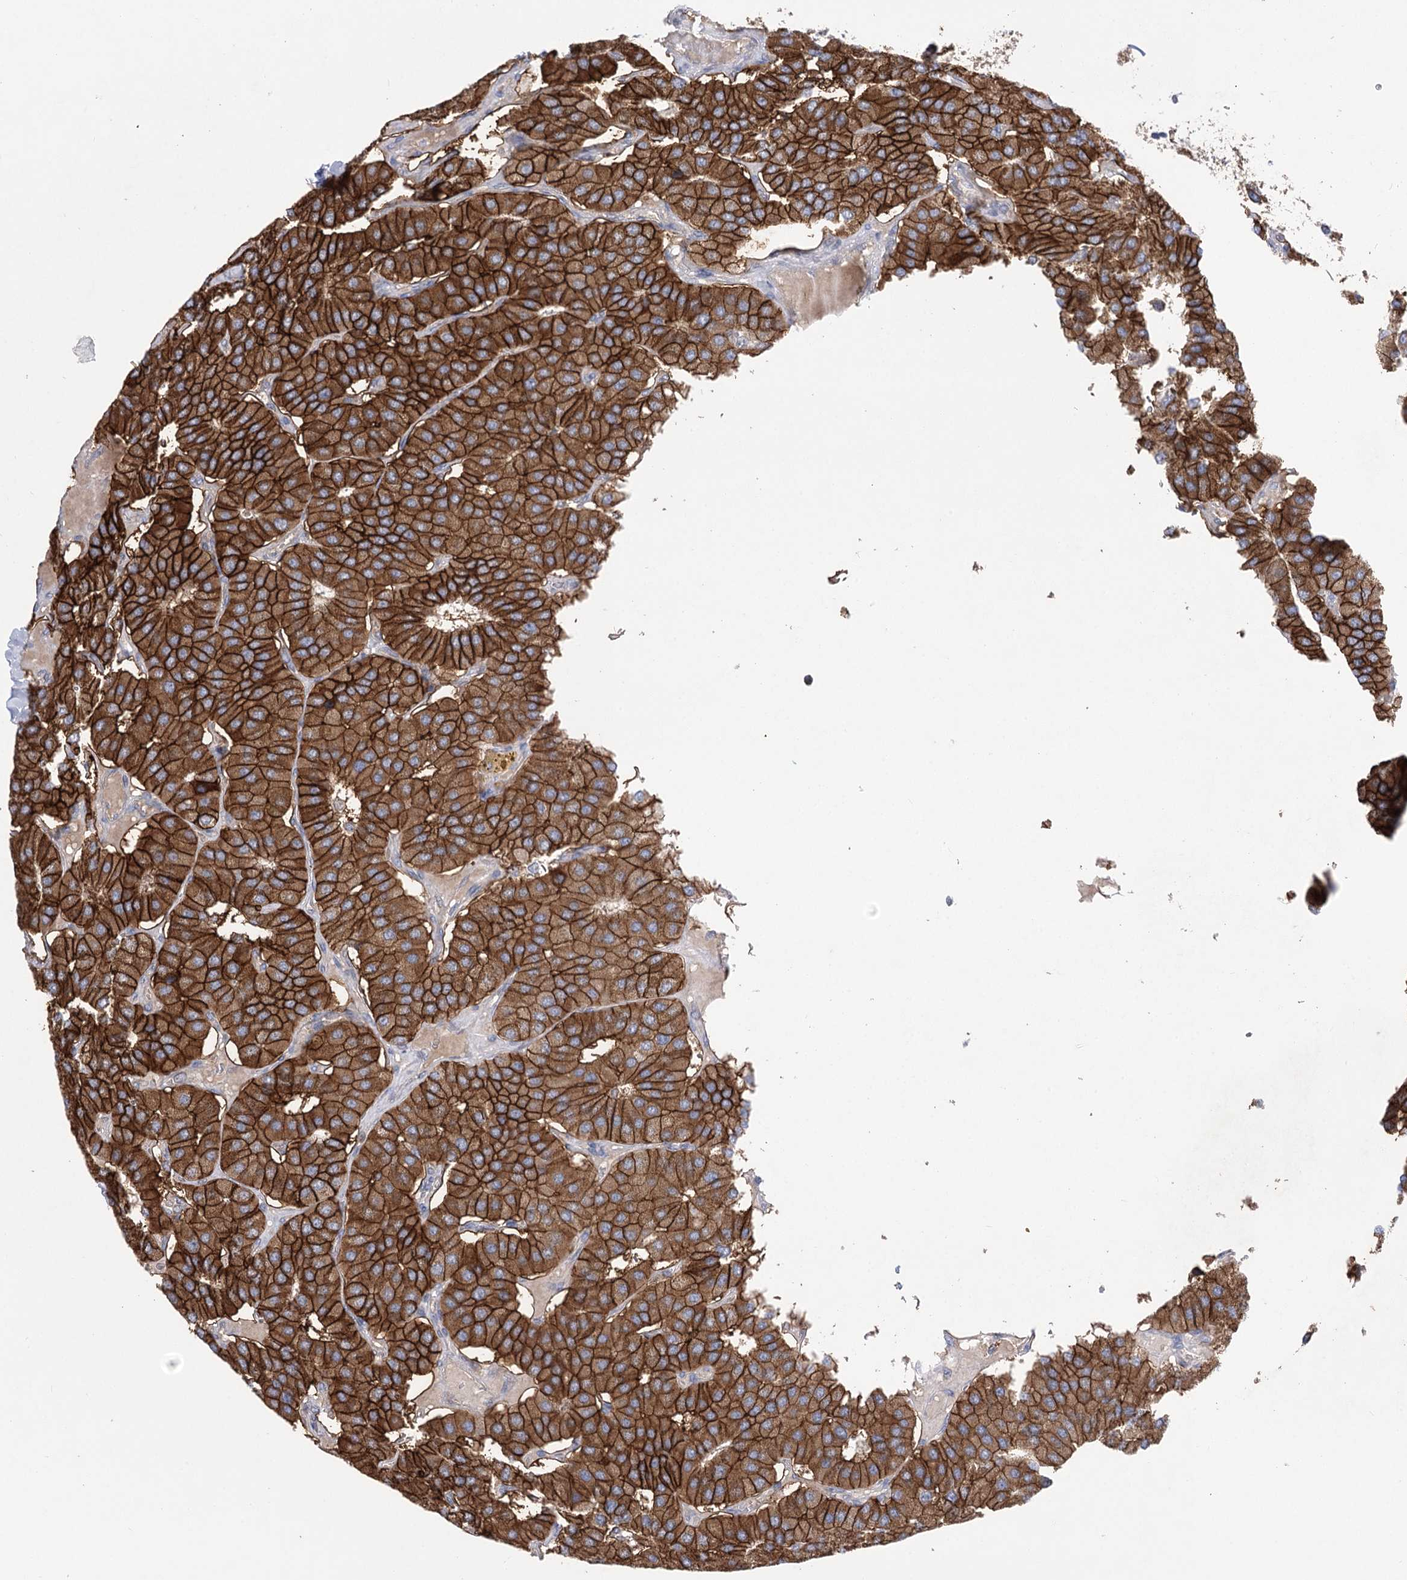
{"staining": {"intensity": "strong", "quantity": ">75%", "location": "cytoplasmic/membranous"}, "tissue": "parathyroid gland", "cell_type": "Glandular cells", "image_type": "normal", "snomed": [{"axis": "morphology", "description": "Normal tissue, NOS"}, {"axis": "morphology", "description": "Adenoma, NOS"}, {"axis": "topography", "description": "Parathyroid gland"}], "caption": "Protein staining demonstrates strong cytoplasmic/membranous positivity in approximately >75% of glandular cells in benign parathyroid gland.", "gene": "AURKC", "patient": {"sex": "female", "age": 86}}